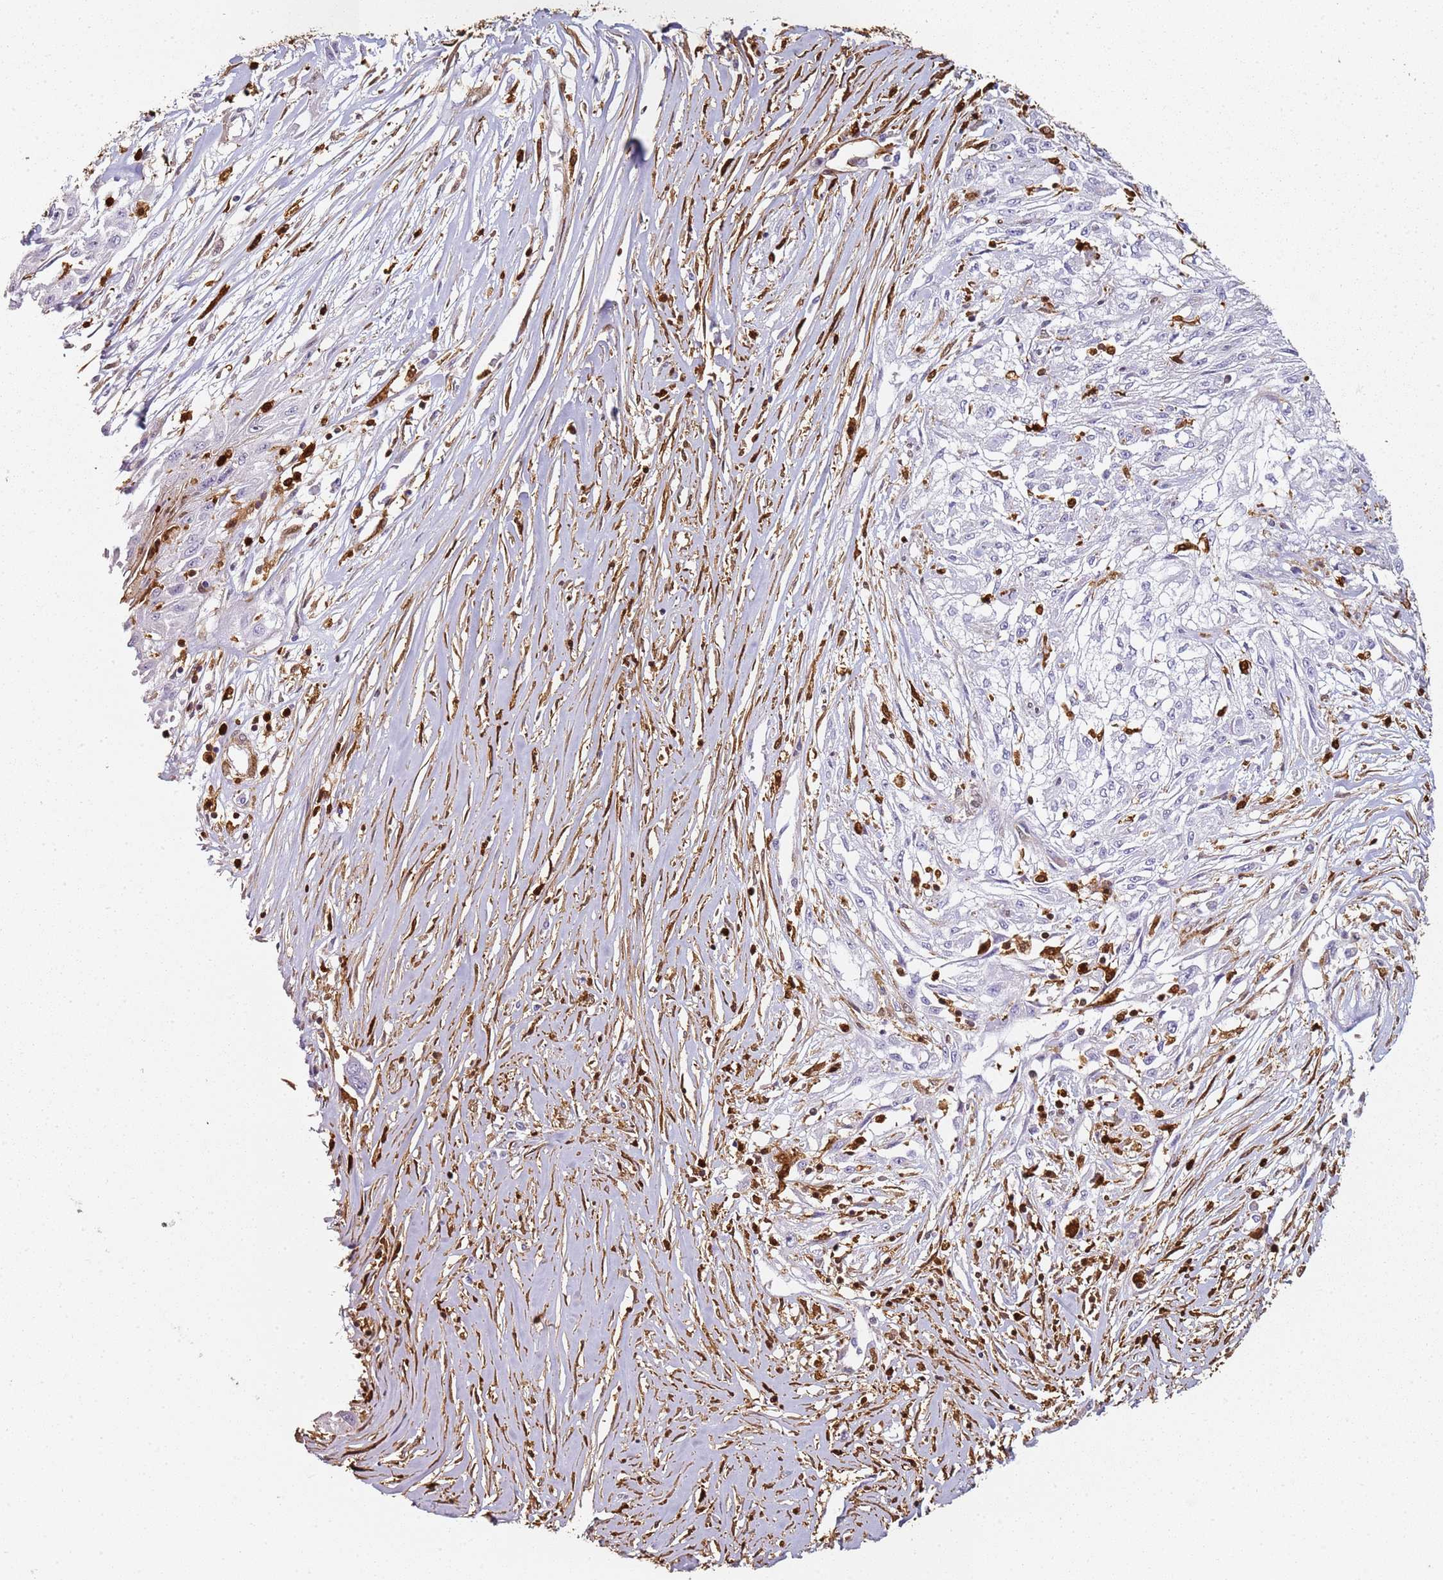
{"staining": {"intensity": "negative", "quantity": "none", "location": "none"}, "tissue": "skin cancer", "cell_type": "Tumor cells", "image_type": "cancer", "snomed": [{"axis": "morphology", "description": "Squamous cell carcinoma, NOS"}, {"axis": "morphology", "description": "Squamous cell carcinoma, metastatic, NOS"}, {"axis": "topography", "description": "Skin"}, {"axis": "topography", "description": "Lymph node"}], "caption": "Immunohistochemistry micrograph of human skin cancer stained for a protein (brown), which shows no staining in tumor cells.", "gene": "S100A4", "patient": {"sex": "male", "age": 75}}